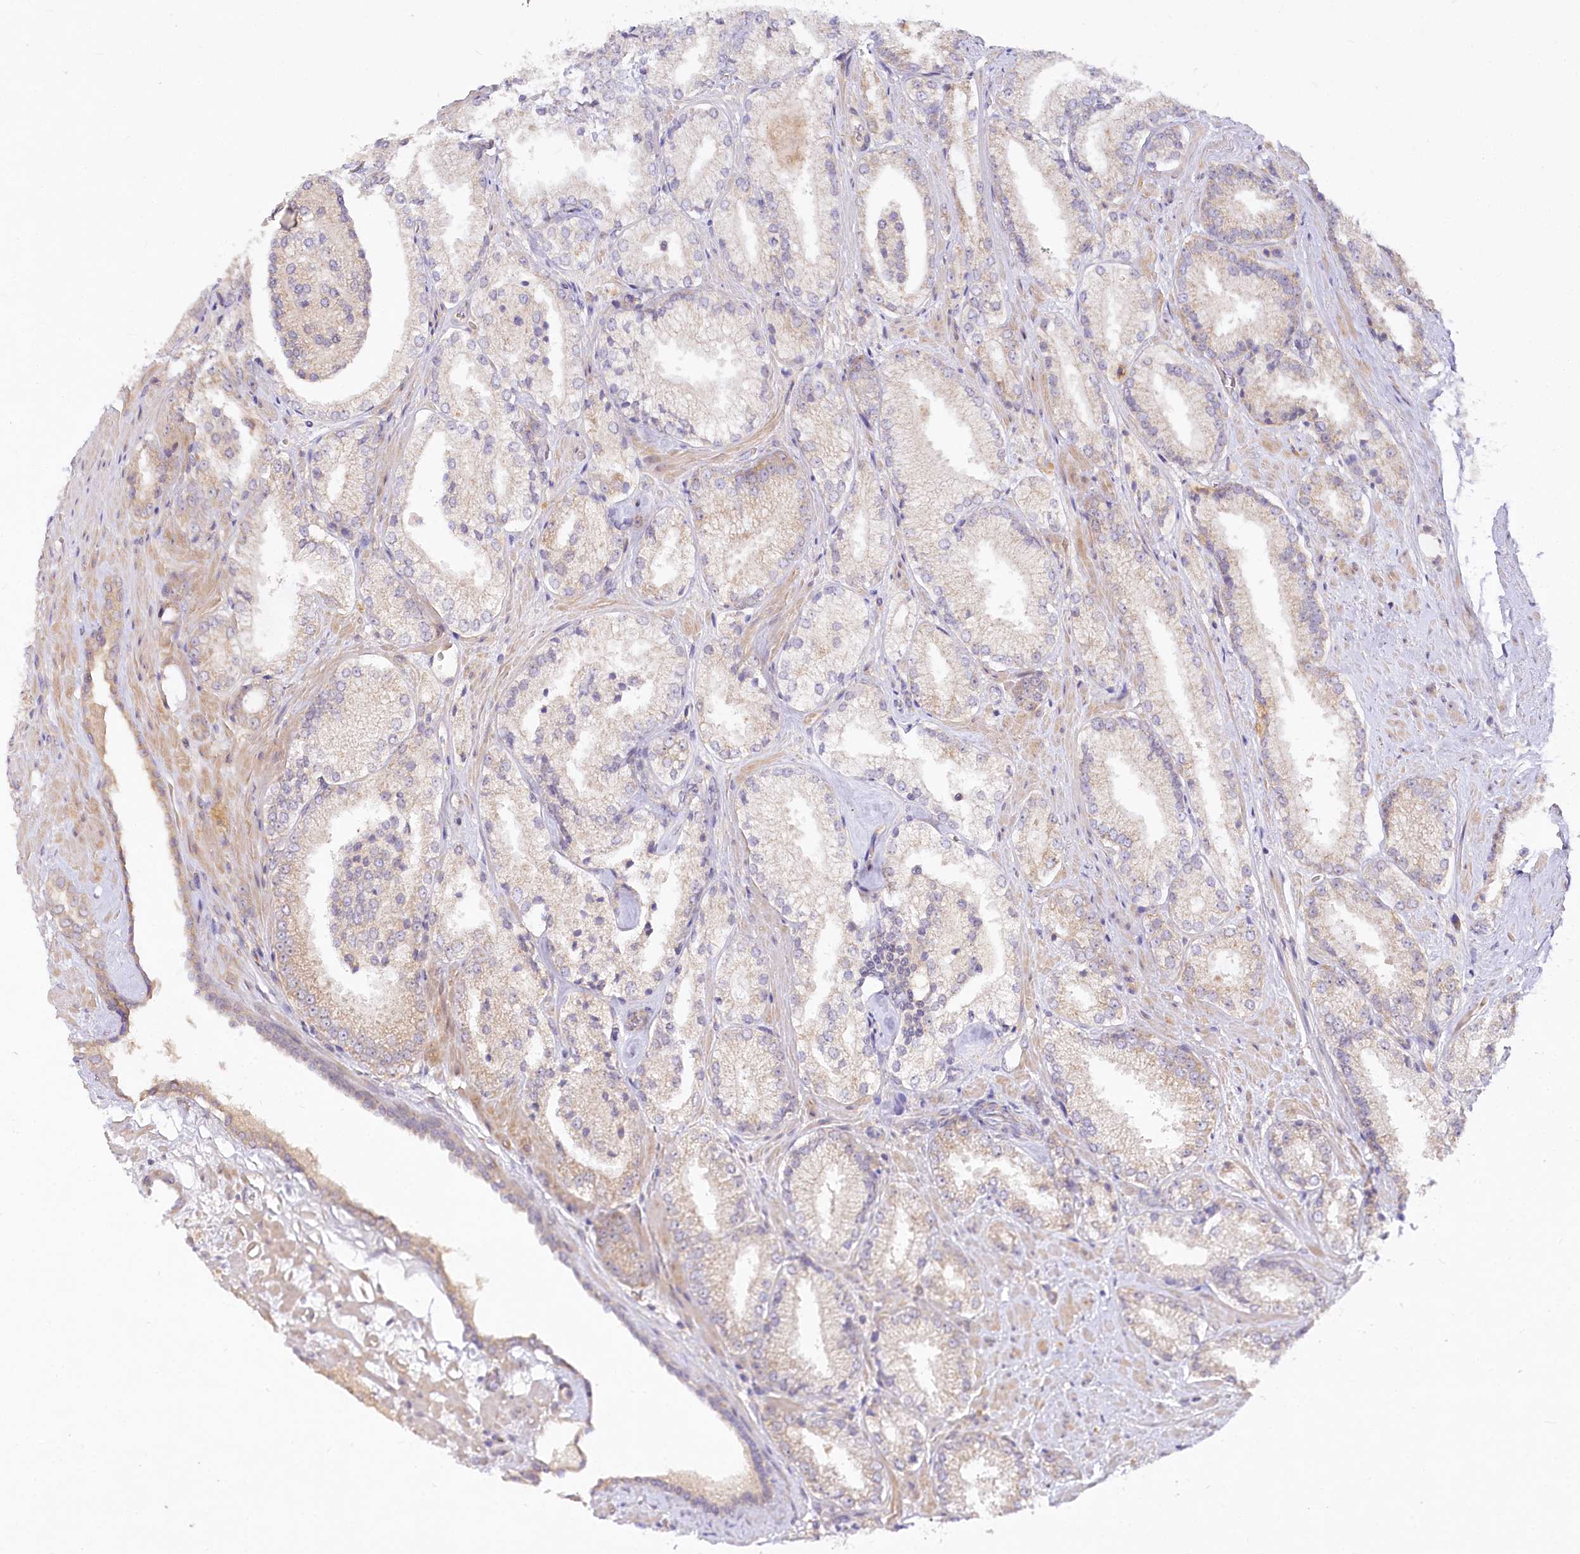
{"staining": {"intensity": "weak", "quantity": "<25%", "location": "cytoplasmic/membranous"}, "tissue": "prostate cancer", "cell_type": "Tumor cells", "image_type": "cancer", "snomed": [{"axis": "morphology", "description": "Adenocarcinoma, High grade"}, {"axis": "topography", "description": "Prostate"}], "caption": "Prostate high-grade adenocarcinoma stained for a protein using immunohistochemistry (IHC) displays no staining tumor cells.", "gene": "EFHC2", "patient": {"sex": "male", "age": 73}}